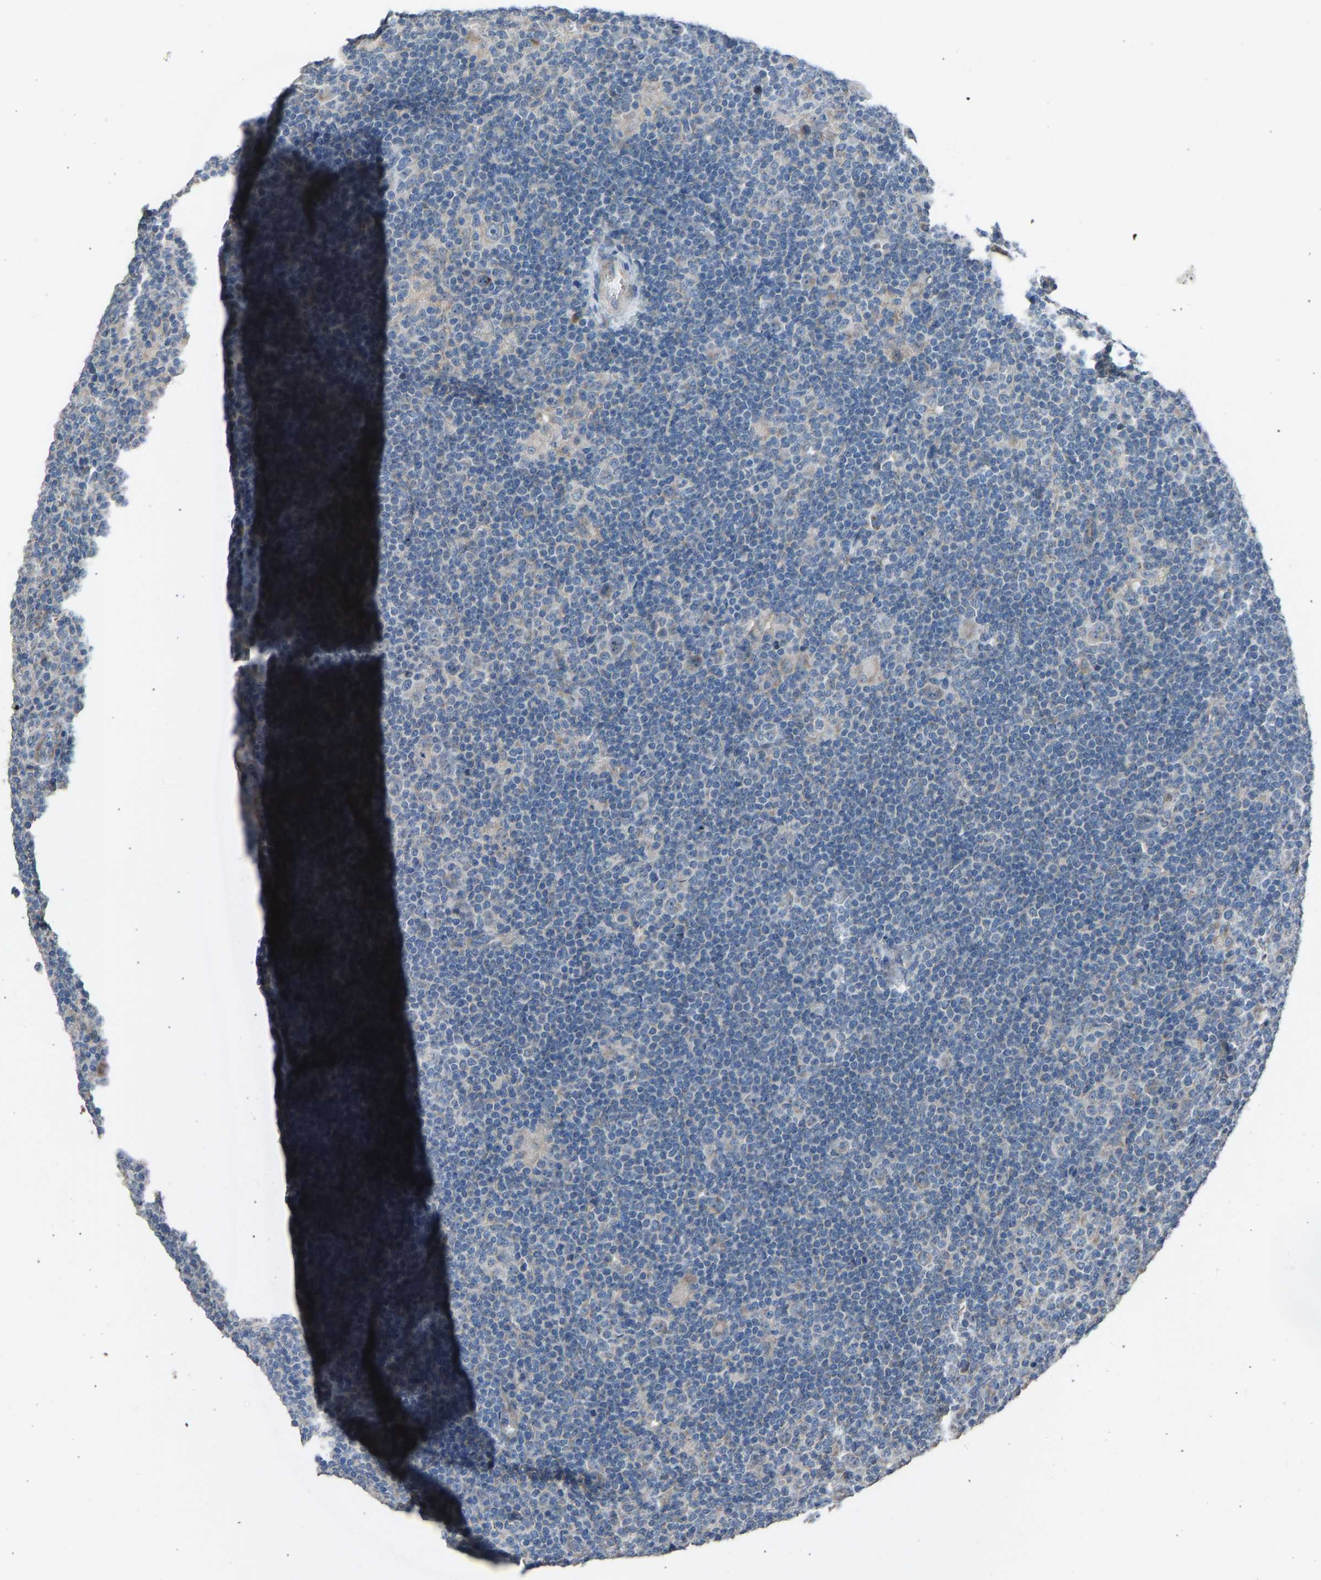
{"staining": {"intensity": "weak", "quantity": "<25%", "location": "cytoplasmic/membranous"}, "tissue": "lymphoma", "cell_type": "Tumor cells", "image_type": "cancer", "snomed": [{"axis": "morphology", "description": "Hodgkin's disease, NOS"}, {"axis": "topography", "description": "Lymph node"}], "caption": "Immunohistochemistry (IHC) image of lymphoma stained for a protein (brown), which shows no expression in tumor cells.", "gene": "TGFBR3", "patient": {"sex": "female", "age": 57}}